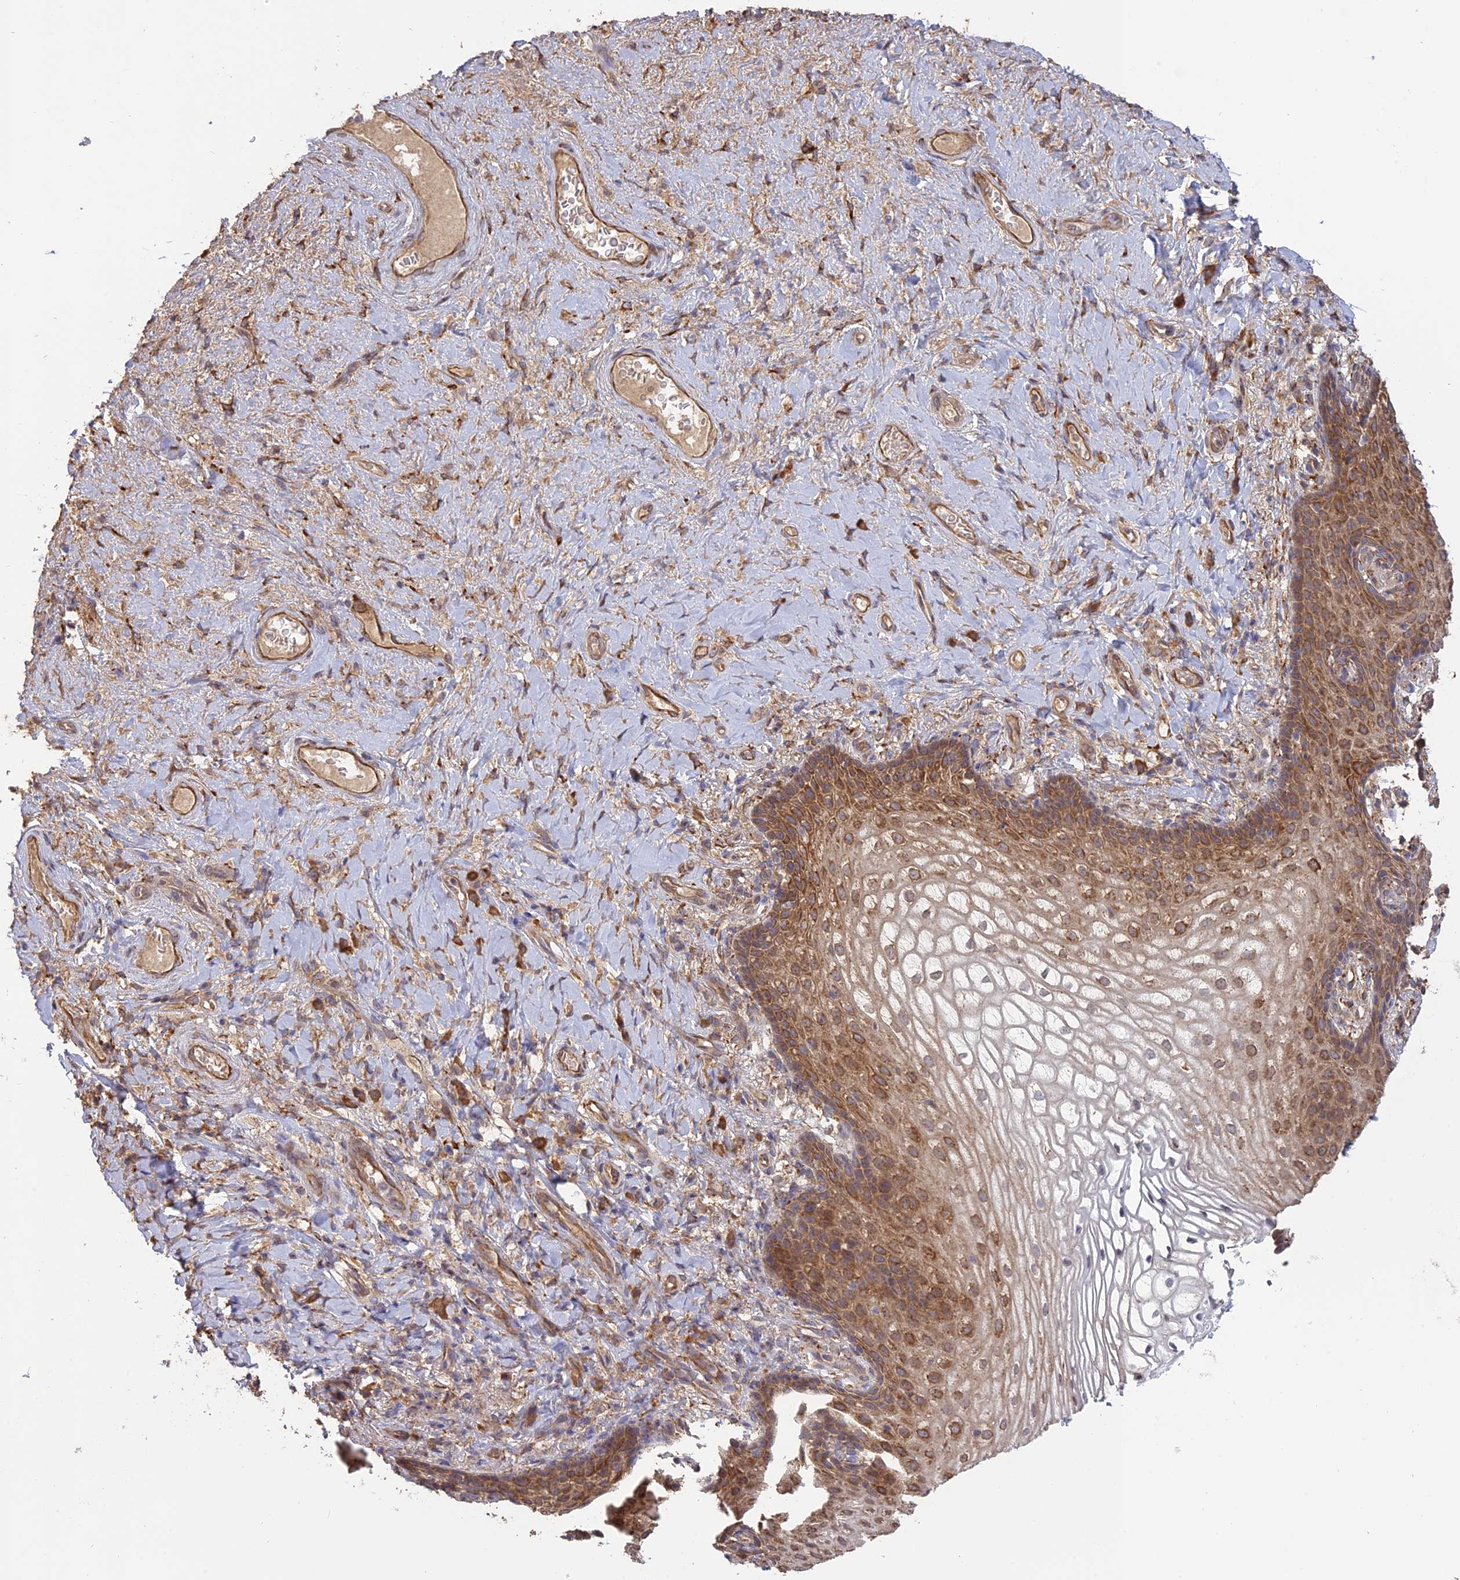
{"staining": {"intensity": "moderate", "quantity": ">75%", "location": "cytoplasmic/membranous"}, "tissue": "vagina", "cell_type": "Squamous epithelial cells", "image_type": "normal", "snomed": [{"axis": "morphology", "description": "Normal tissue, NOS"}, {"axis": "topography", "description": "Vagina"}], "caption": "Moderate cytoplasmic/membranous protein expression is appreciated in approximately >75% of squamous epithelial cells in vagina. Nuclei are stained in blue.", "gene": "PPIC", "patient": {"sex": "female", "age": 60}}